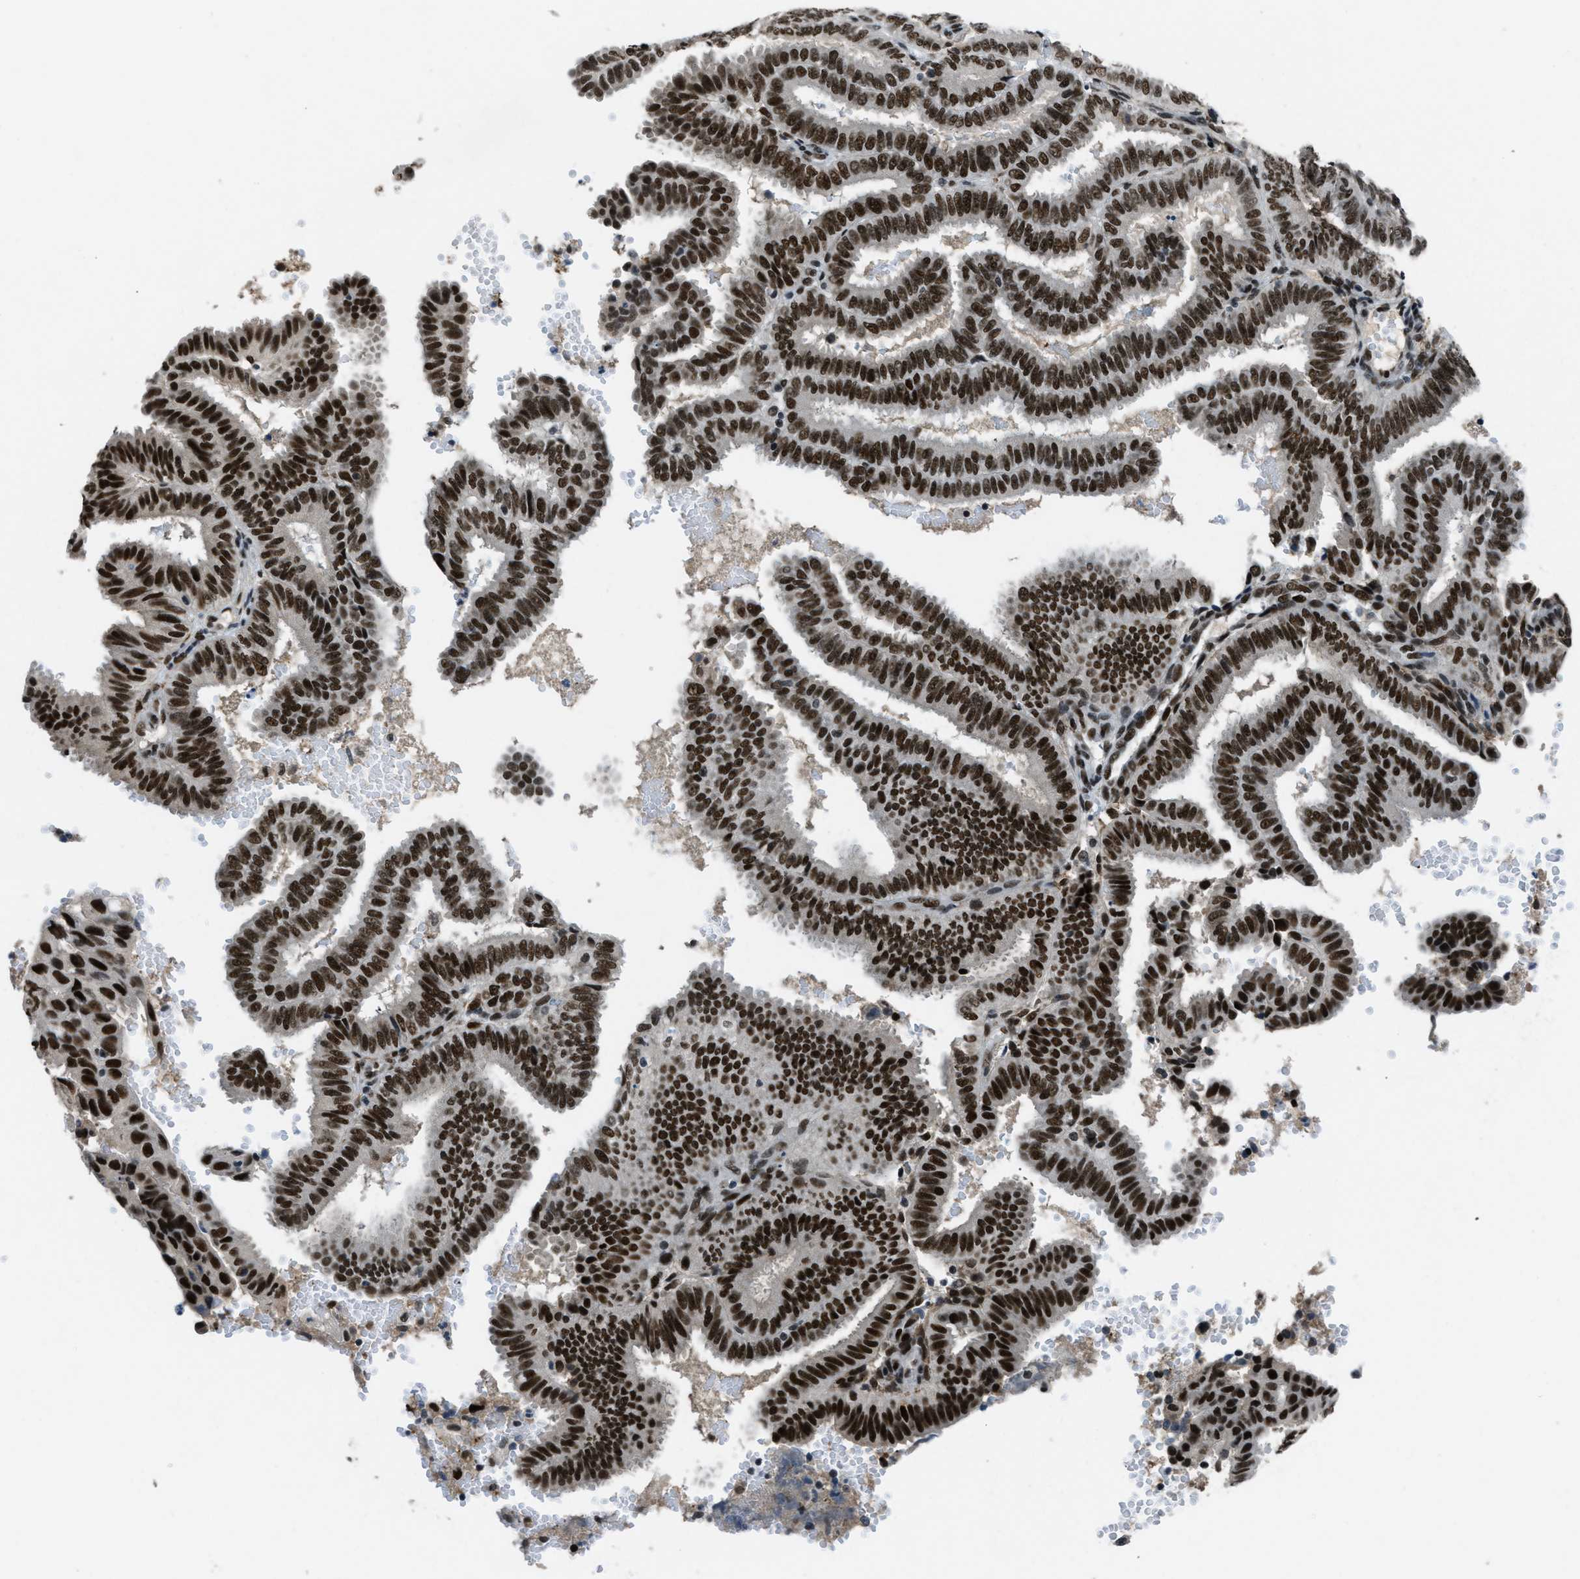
{"staining": {"intensity": "strong", "quantity": ">75%", "location": "nuclear"}, "tissue": "endometrial cancer", "cell_type": "Tumor cells", "image_type": "cancer", "snomed": [{"axis": "morphology", "description": "Adenocarcinoma, NOS"}, {"axis": "topography", "description": "Endometrium"}], "caption": "DAB (3,3'-diaminobenzidine) immunohistochemical staining of endometrial cancer demonstrates strong nuclear protein positivity in about >75% of tumor cells.", "gene": "GATAD2B", "patient": {"sex": "female", "age": 58}}